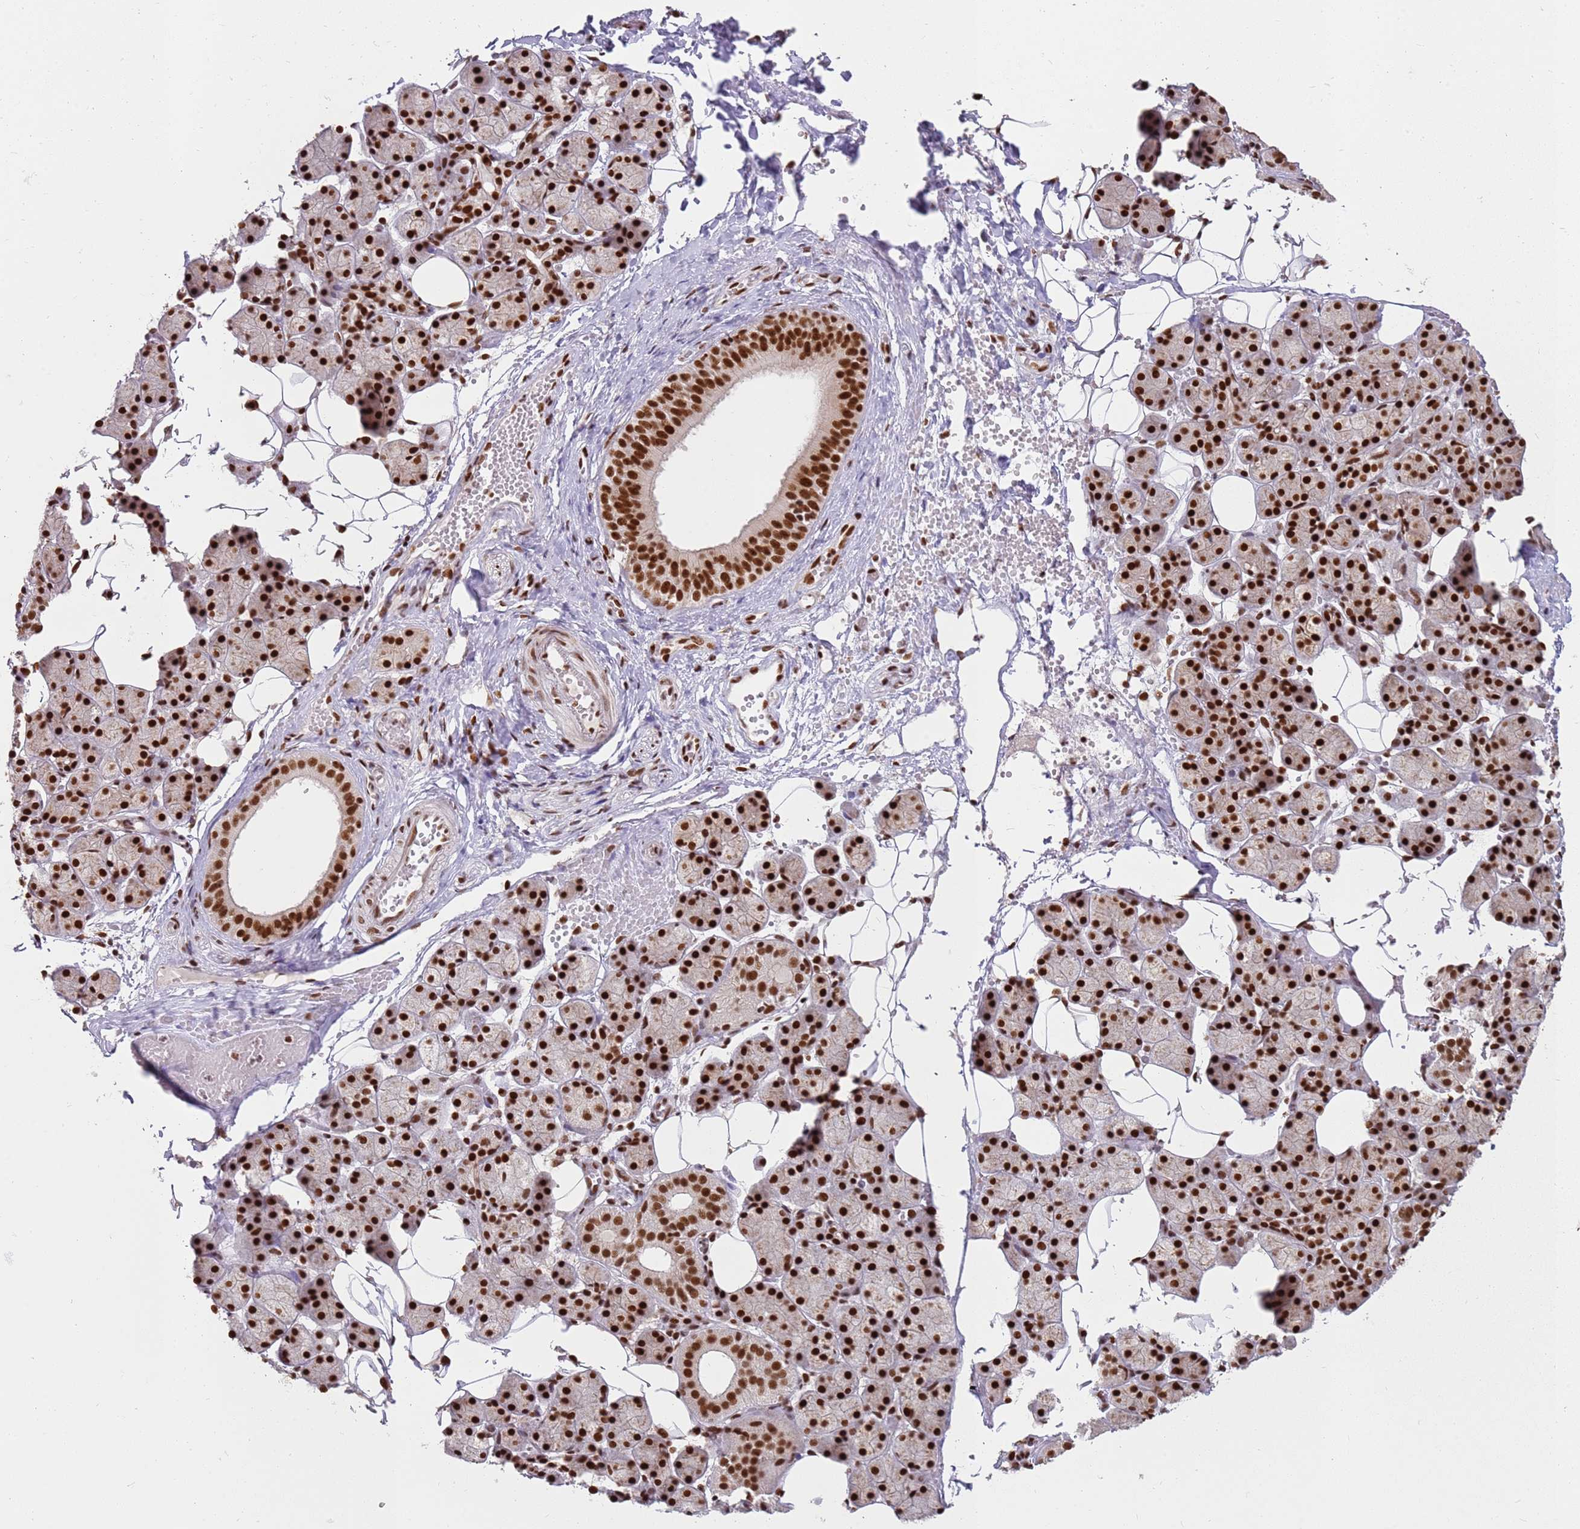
{"staining": {"intensity": "strong", "quantity": ">75%", "location": "nuclear"}, "tissue": "salivary gland", "cell_type": "Glandular cells", "image_type": "normal", "snomed": [{"axis": "morphology", "description": "Normal tissue, NOS"}, {"axis": "topography", "description": "Salivary gland"}], "caption": "Salivary gland stained for a protein demonstrates strong nuclear positivity in glandular cells. The protein is shown in brown color, while the nuclei are stained blue.", "gene": "TENT4A", "patient": {"sex": "female", "age": 33}}